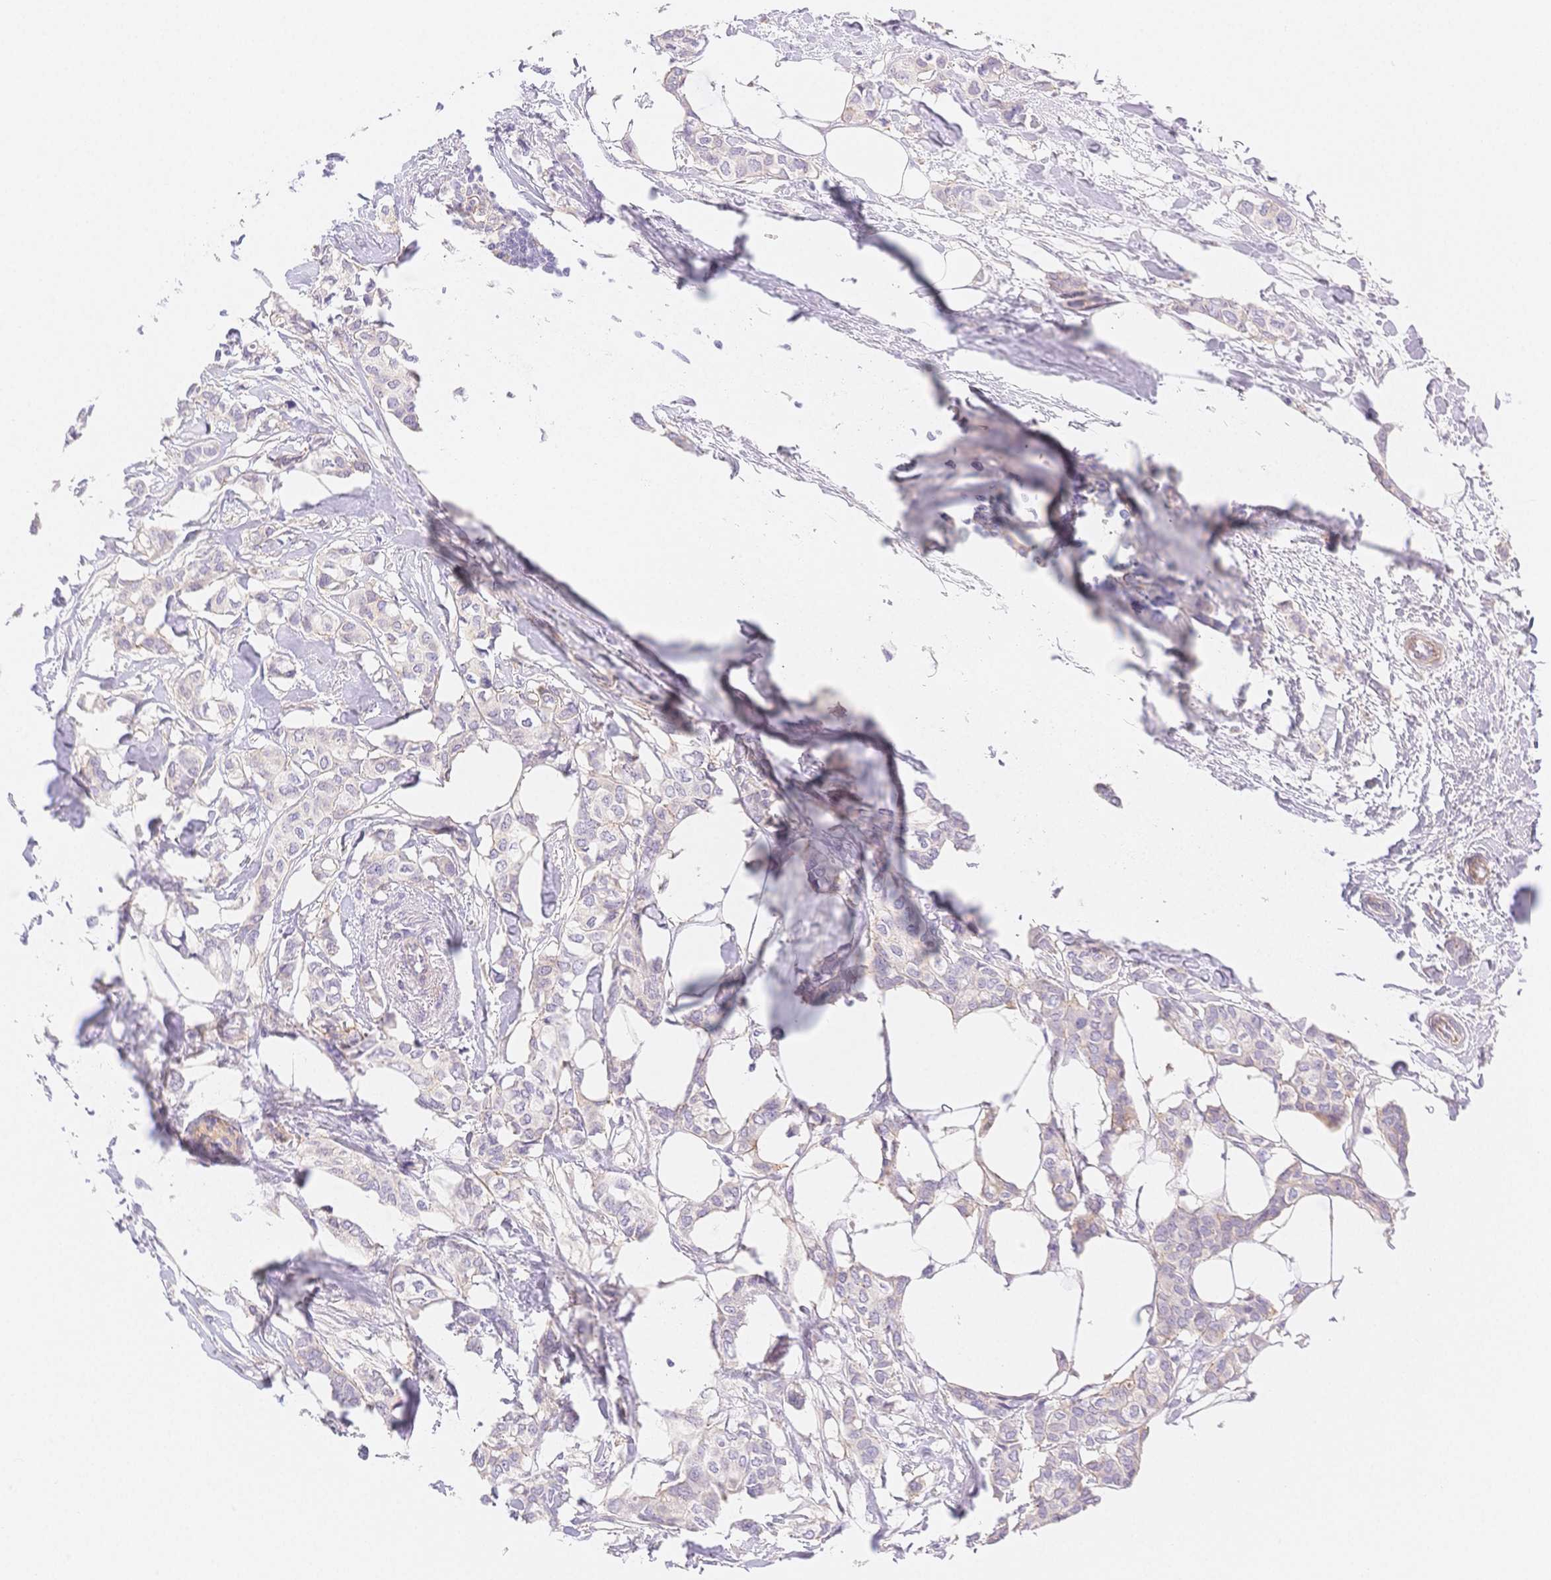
{"staining": {"intensity": "negative", "quantity": "none", "location": "none"}, "tissue": "breast cancer", "cell_type": "Tumor cells", "image_type": "cancer", "snomed": [{"axis": "morphology", "description": "Duct carcinoma"}, {"axis": "topography", "description": "Breast"}], "caption": "Immunohistochemistry (IHC) of human infiltrating ductal carcinoma (breast) reveals no staining in tumor cells. The staining was performed using DAB (3,3'-diaminobenzidine) to visualize the protein expression in brown, while the nuclei were stained in blue with hematoxylin (Magnification: 20x).", "gene": "CSN1S1", "patient": {"sex": "female", "age": 62}}